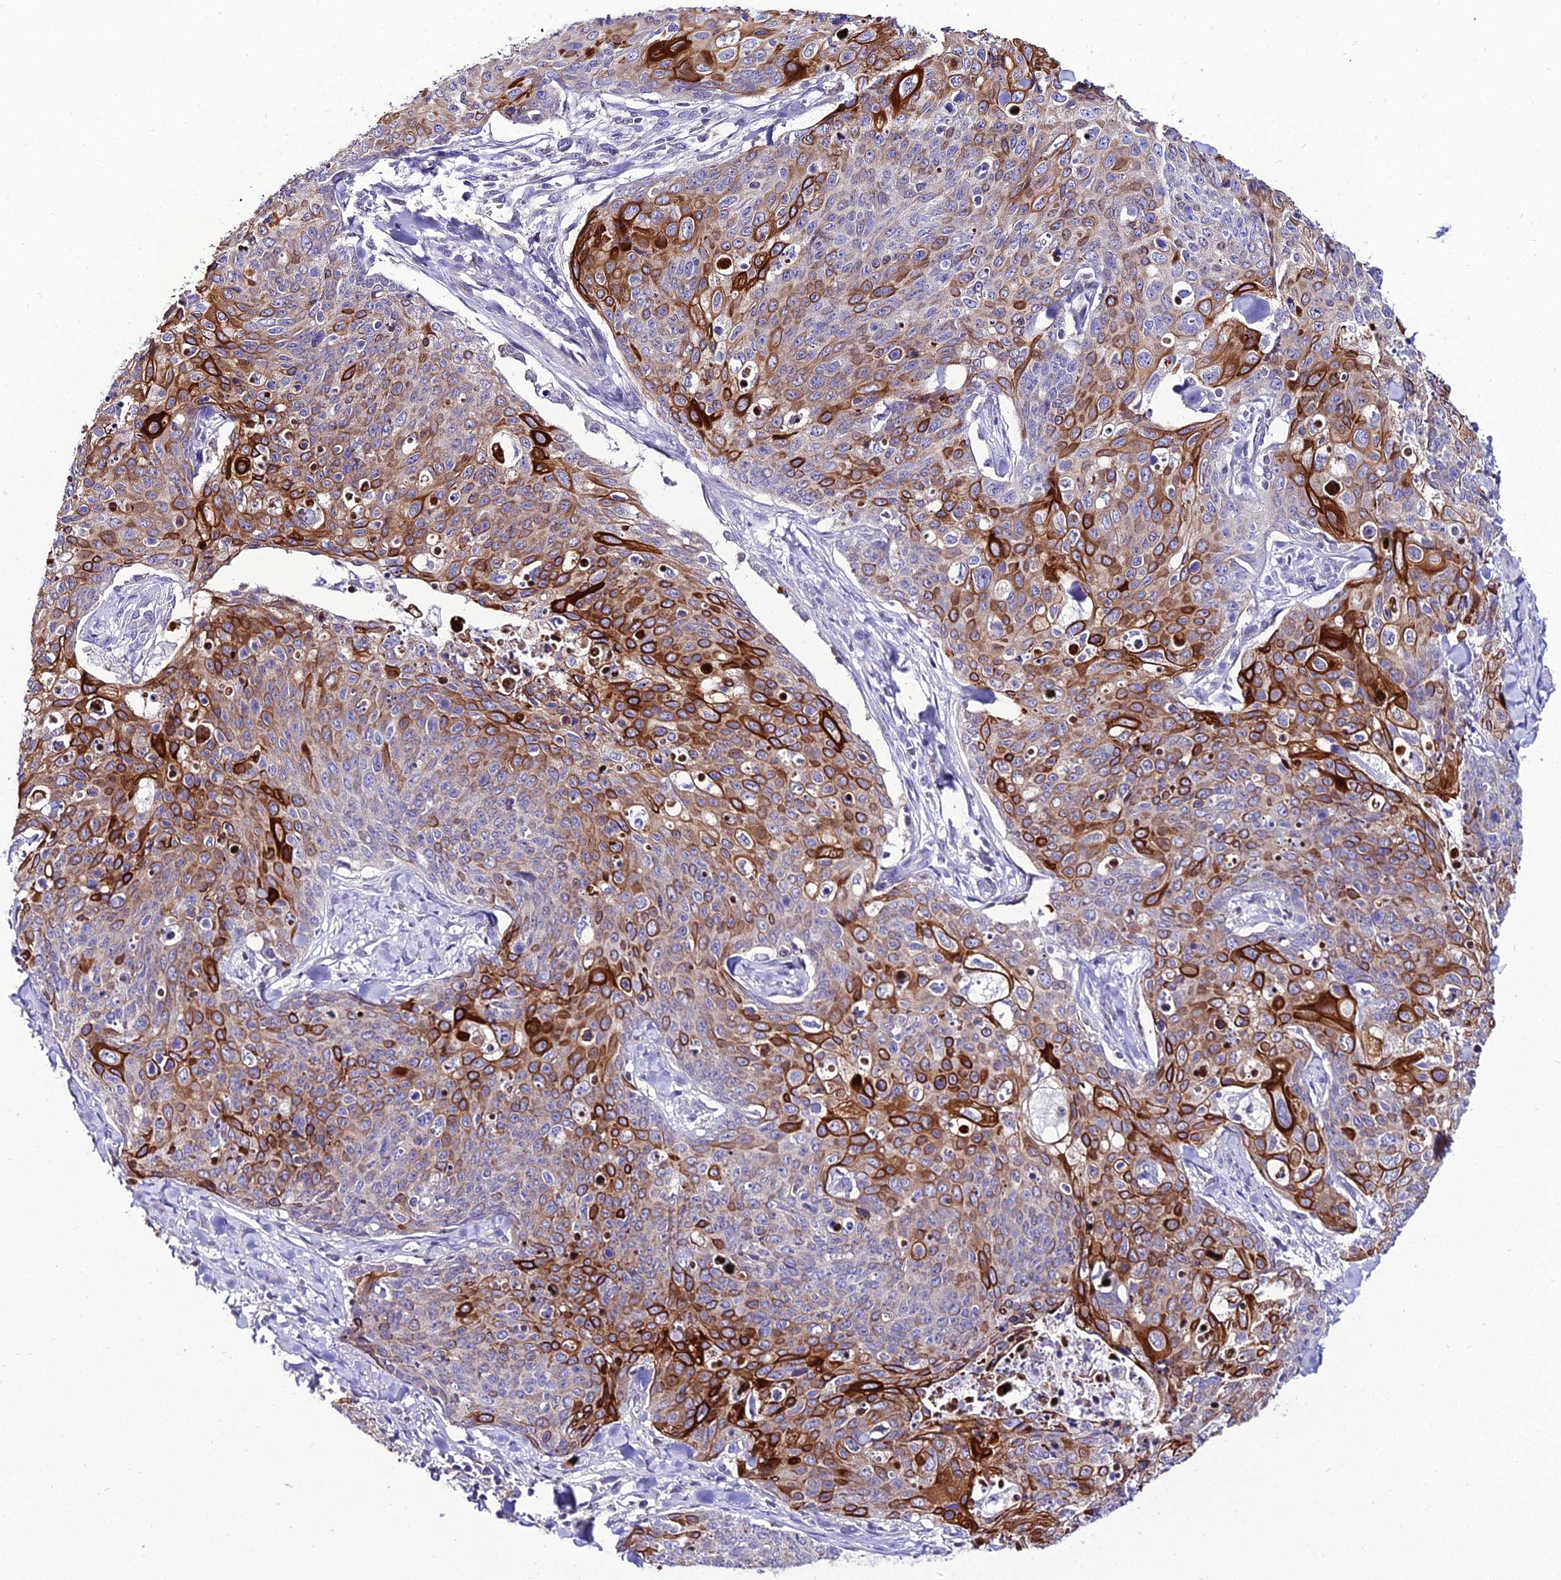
{"staining": {"intensity": "strong", "quantity": "25%-75%", "location": "cytoplasmic/membranous"}, "tissue": "skin cancer", "cell_type": "Tumor cells", "image_type": "cancer", "snomed": [{"axis": "morphology", "description": "Squamous cell carcinoma, NOS"}, {"axis": "topography", "description": "Skin"}, {"axis": "topography", "description": "Vulva"}], "caption": "A brown stain shows strong cytoplasmic/membranous positivity of a protein in human squamous cell carcinoma (skin) tumor cells.", "gene": "SHQ1", "patient": {"sex": "female", "age": 85}}